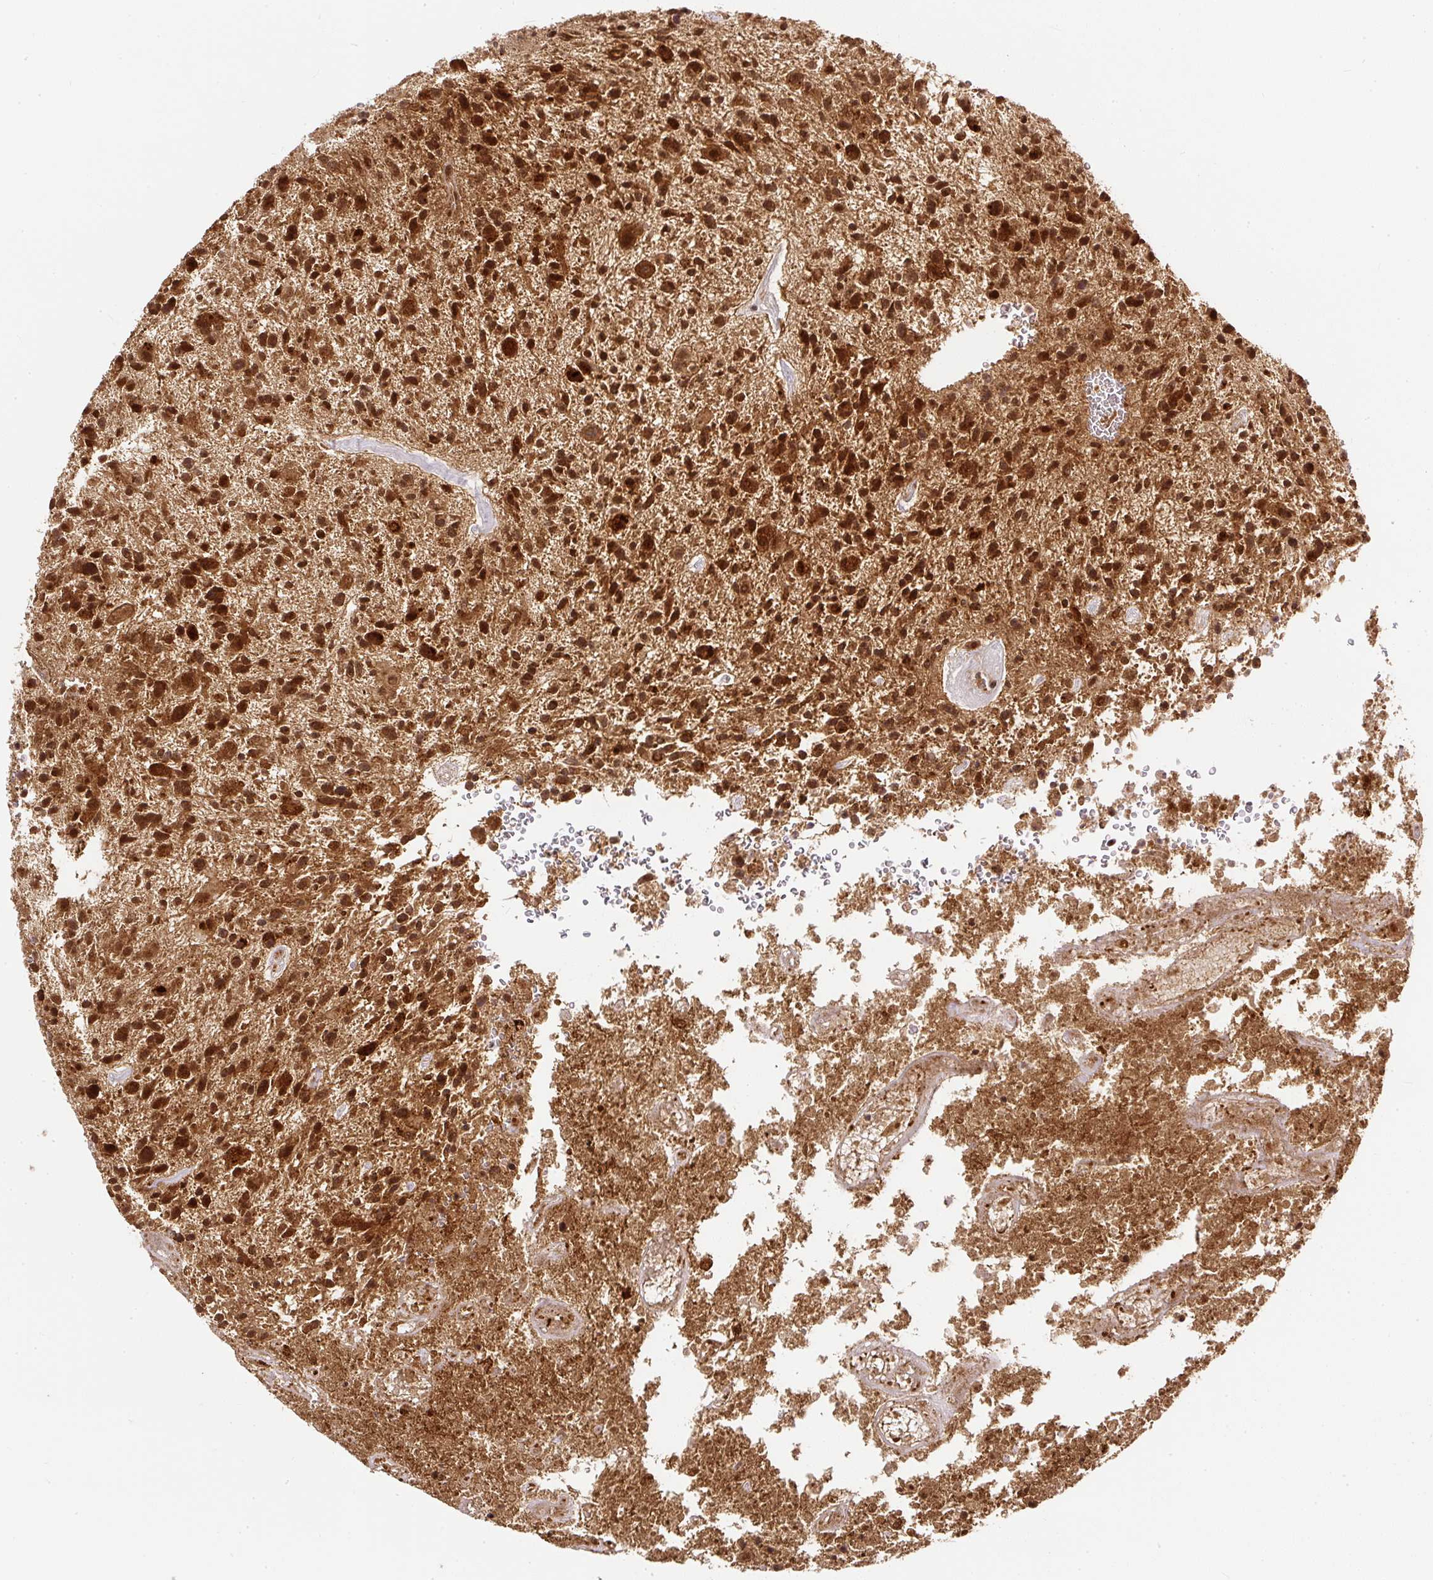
{"staining": {"intensity": "strong", "quantity": ">75%", "location": "cytoplasmic/membranous,nuclear"}, "tissue": "glioma", "cell_type": "Tumor cells", "image_type": "cancer", "snomed": [{"axis": "morphology", "description": "Glioma, malignant, High grade"}, {"axis": "topography", "description": "Brain"}], "caption": "About >75% of tumor cells in human malignant high-grade glioma demonstrate strong cytoplasmic/membranous and nuclear protein expression as visualized by brown immunohistochemical staining.", "gene": "PSMD1", "patient": {"sex": "male", "age": 47}}